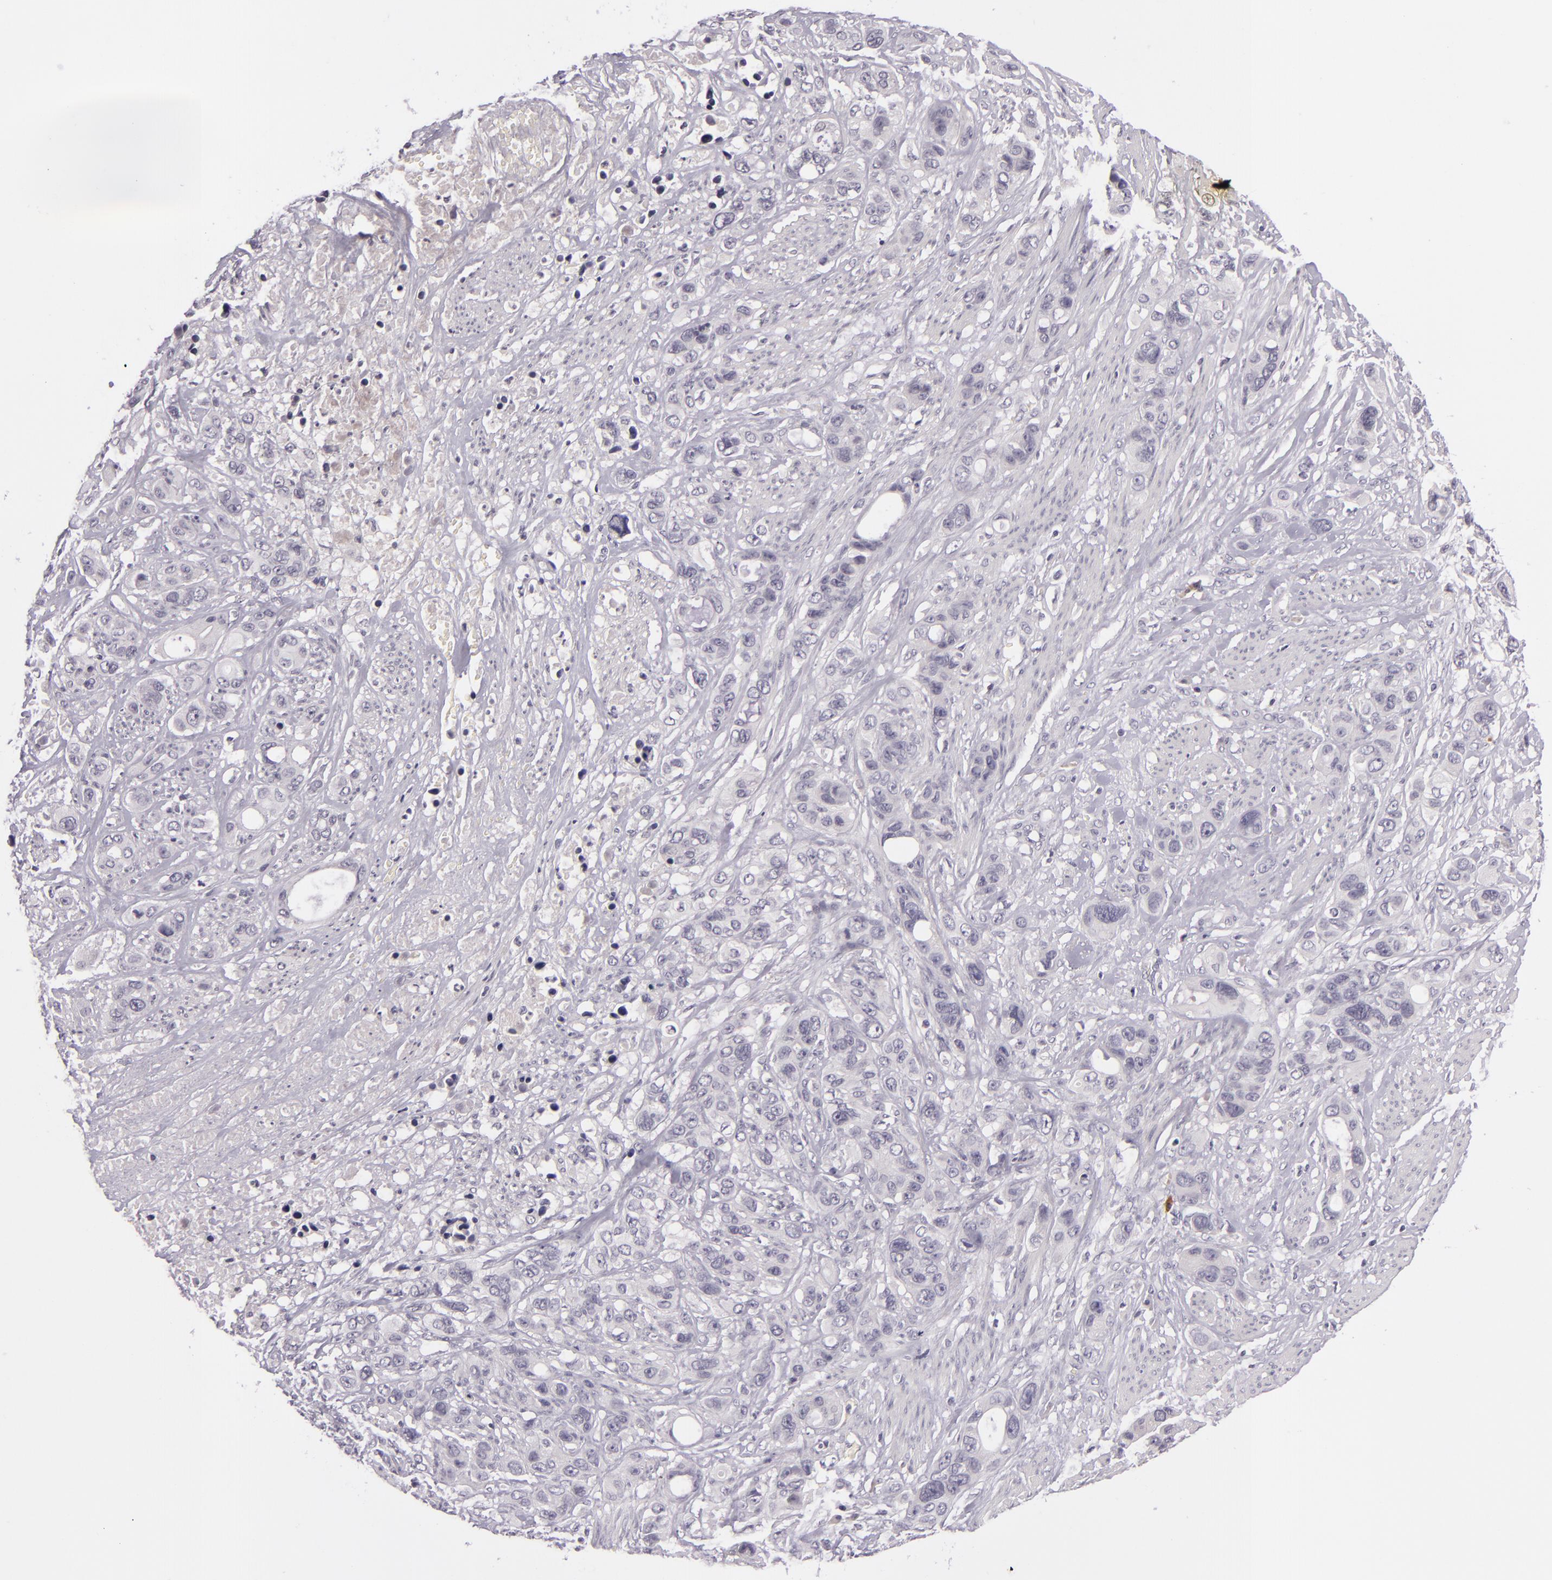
{"staining": {"intensity": "negative", "quantity": "none", "location": "none"}, "tissue": "stomach cancer", "cell_type": "Tumor cells", "image_type": "cancer", "snomed": [{"axis": "morphology", "description": "Adenocarcinoma, NOS"}, {"axis": "topography", "description": "Stomach, upper"}], "caption": "DAB immunohistochemical staining of human stomach adenocarcinoma reveals no significant expression in tumor cells. Brightfield microscopy of immunohistochemistry (IHC) stained with DAB (3,3'-diaminobenzidine) (brown) and hematoxylin (blue), captured at high magnification.", "gene": "DAG1", "patient": {"sex": "male", "age": 47}}